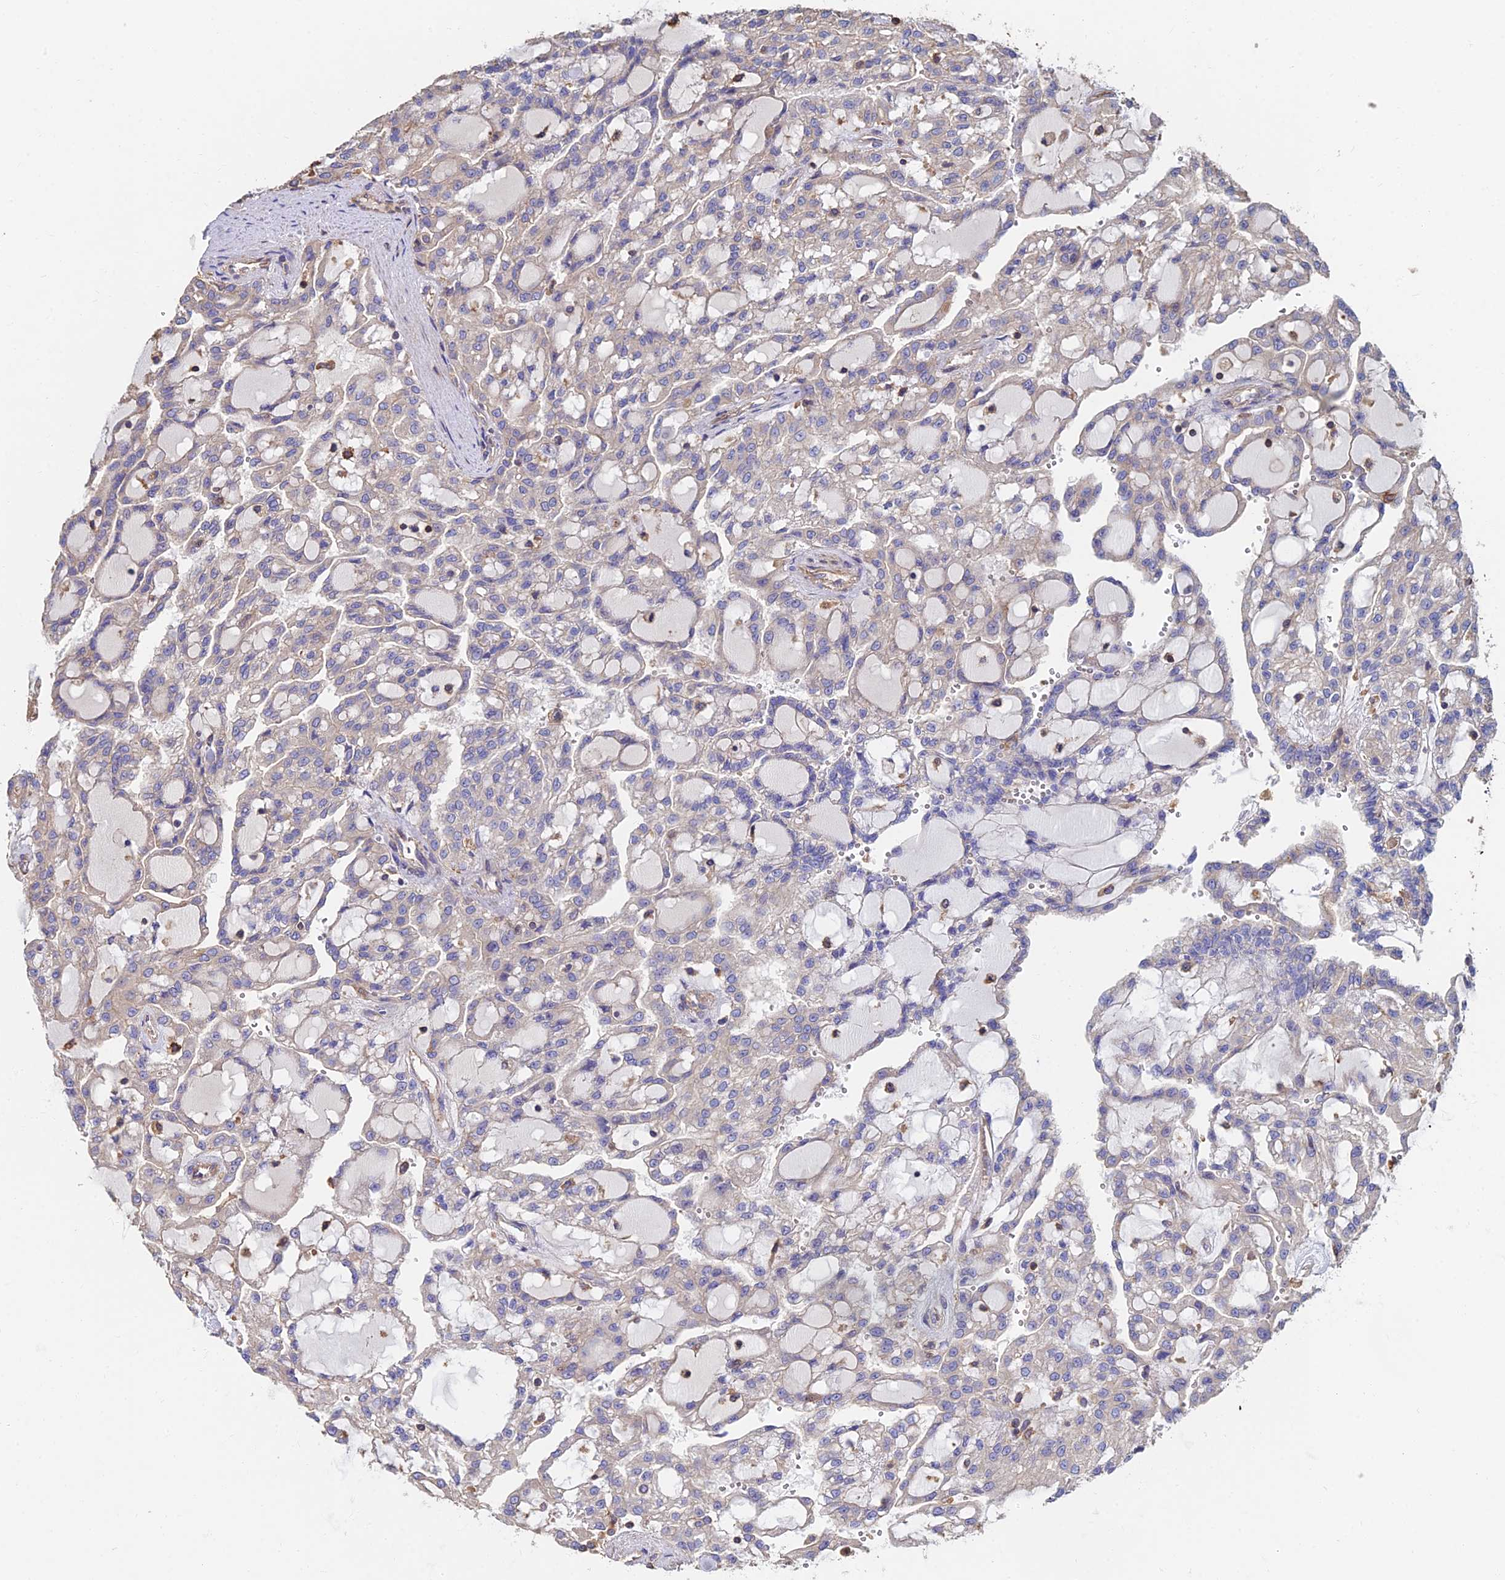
{"staining": {"intensity": "negative", "quantity": "none", "location": "none"}, "tissue": "renal cancer", "cell_type": "Tumor cells", "image_type": "cancer", "snomed": [{"axis": "morphology", "description": "Adenocarcinoma, NOS"}, {"axis": "topography", "description": "Kidney"}], "caption": "DAB (3,3'-diaminobenzidine) immunohistochemical staining of human renal cancer exhibits no significant positivity in tumor cells. The staining is performed using DAB (3,3'-diaminobenzidine) brown chromogen with nuclei counter-stained in using hematoxylin.", "gene": "EXT1", "patient": {"sex": "male", "age": 63}}